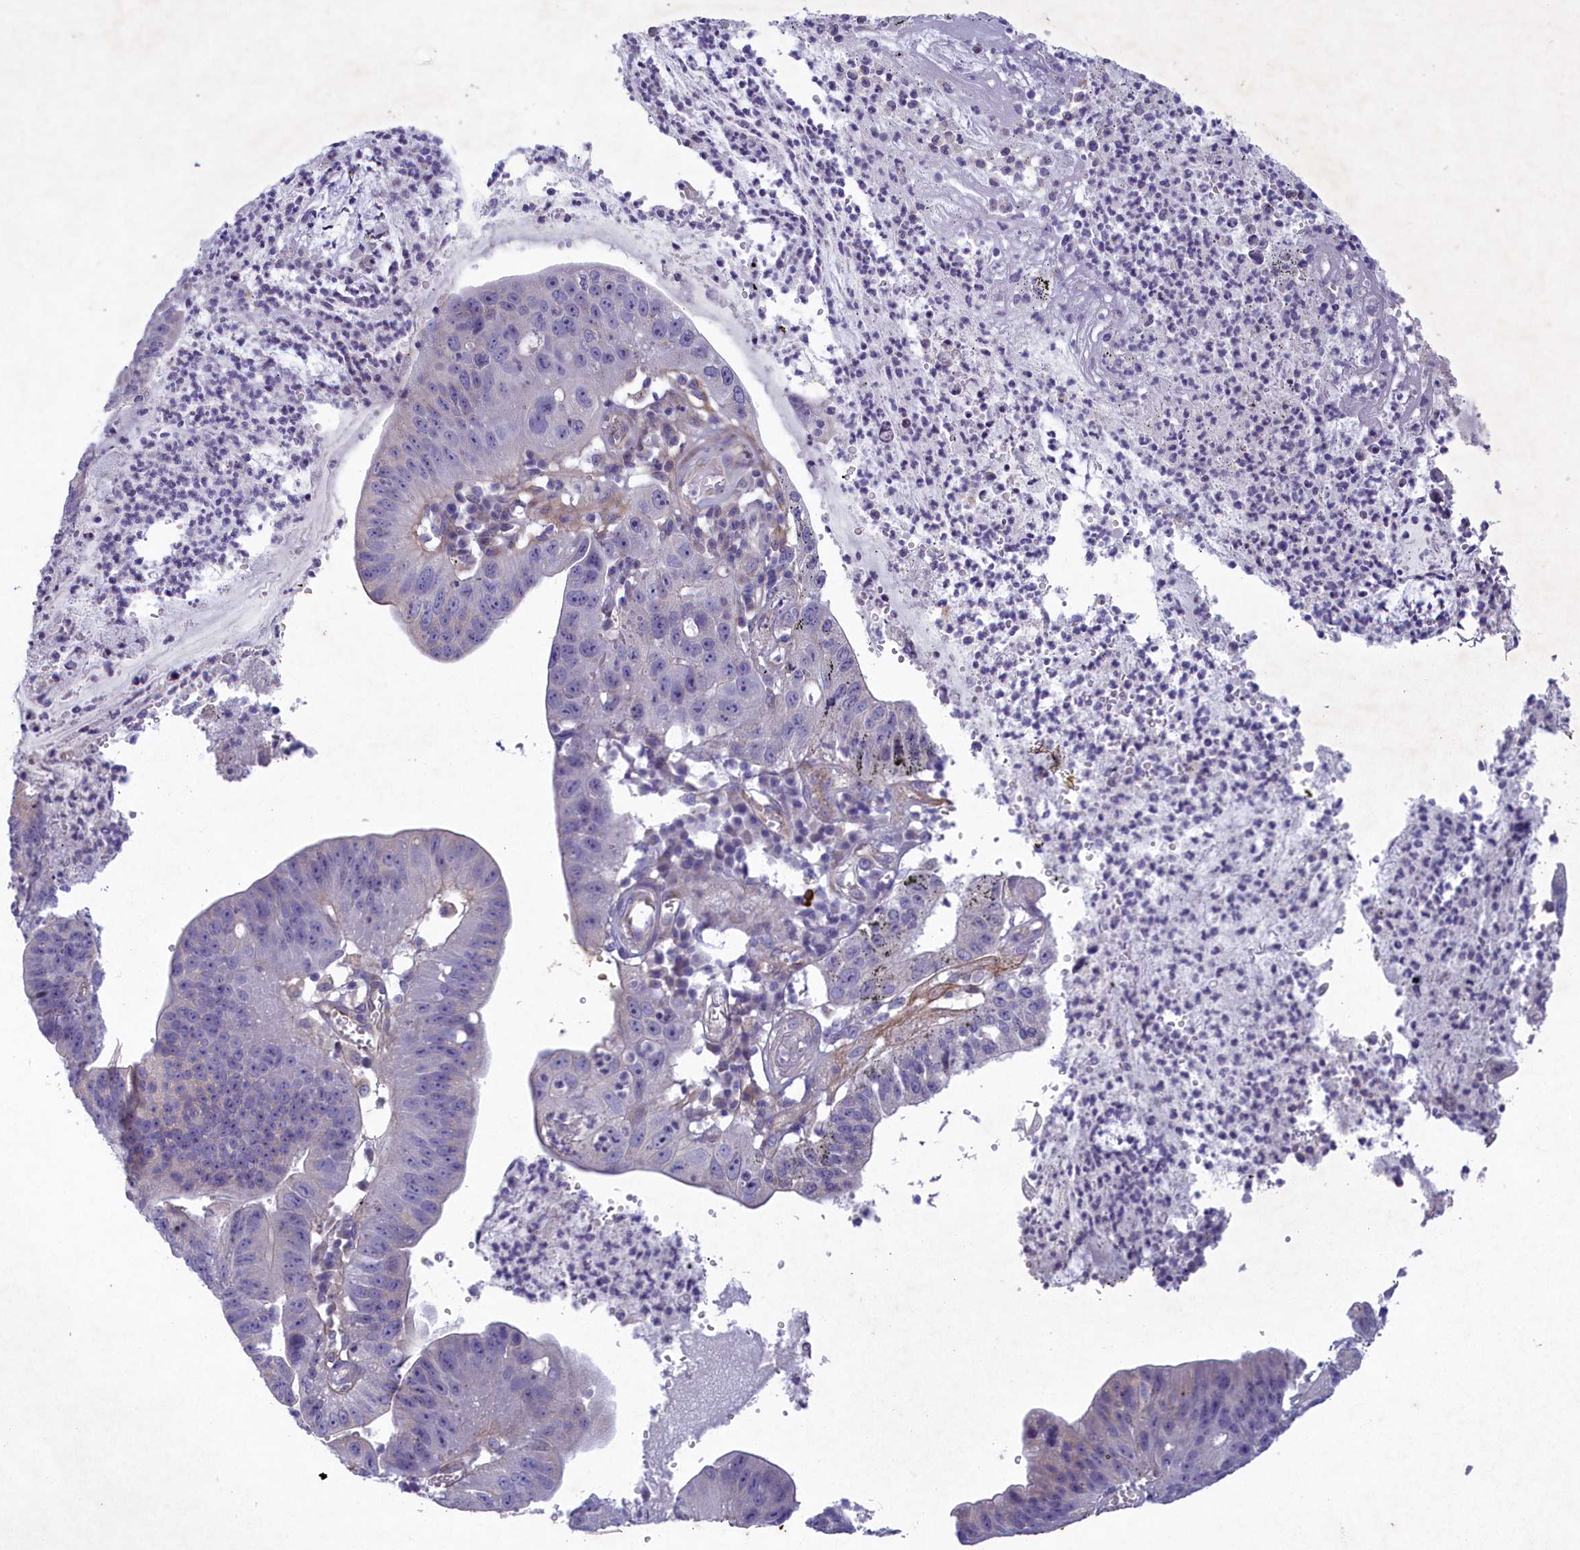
{"staining": {"intensity": "negative", "quantity": "none", "location": "none"}, "tissue": "stomach cancer", "cell_type": "Tumor cells", "image_type": "cancer", "snomed": [{"axis": "morphology", "description": "Adenocarcinoma, NOS"}, {"axis": "topography", "description": "Stomach"}], "caption": "Immunohistochemical staining of stomach cancer (adenocarcinoma) demonstrates no significant expression in tumor cells. The staining is performed using DAB (3,3'-diaminobenzidine) brown chromogen with nuclei counter-stained in using hematoxylin.", "gene": "PLEKHG6", "patient": {"sex": "male", "age": 59}}